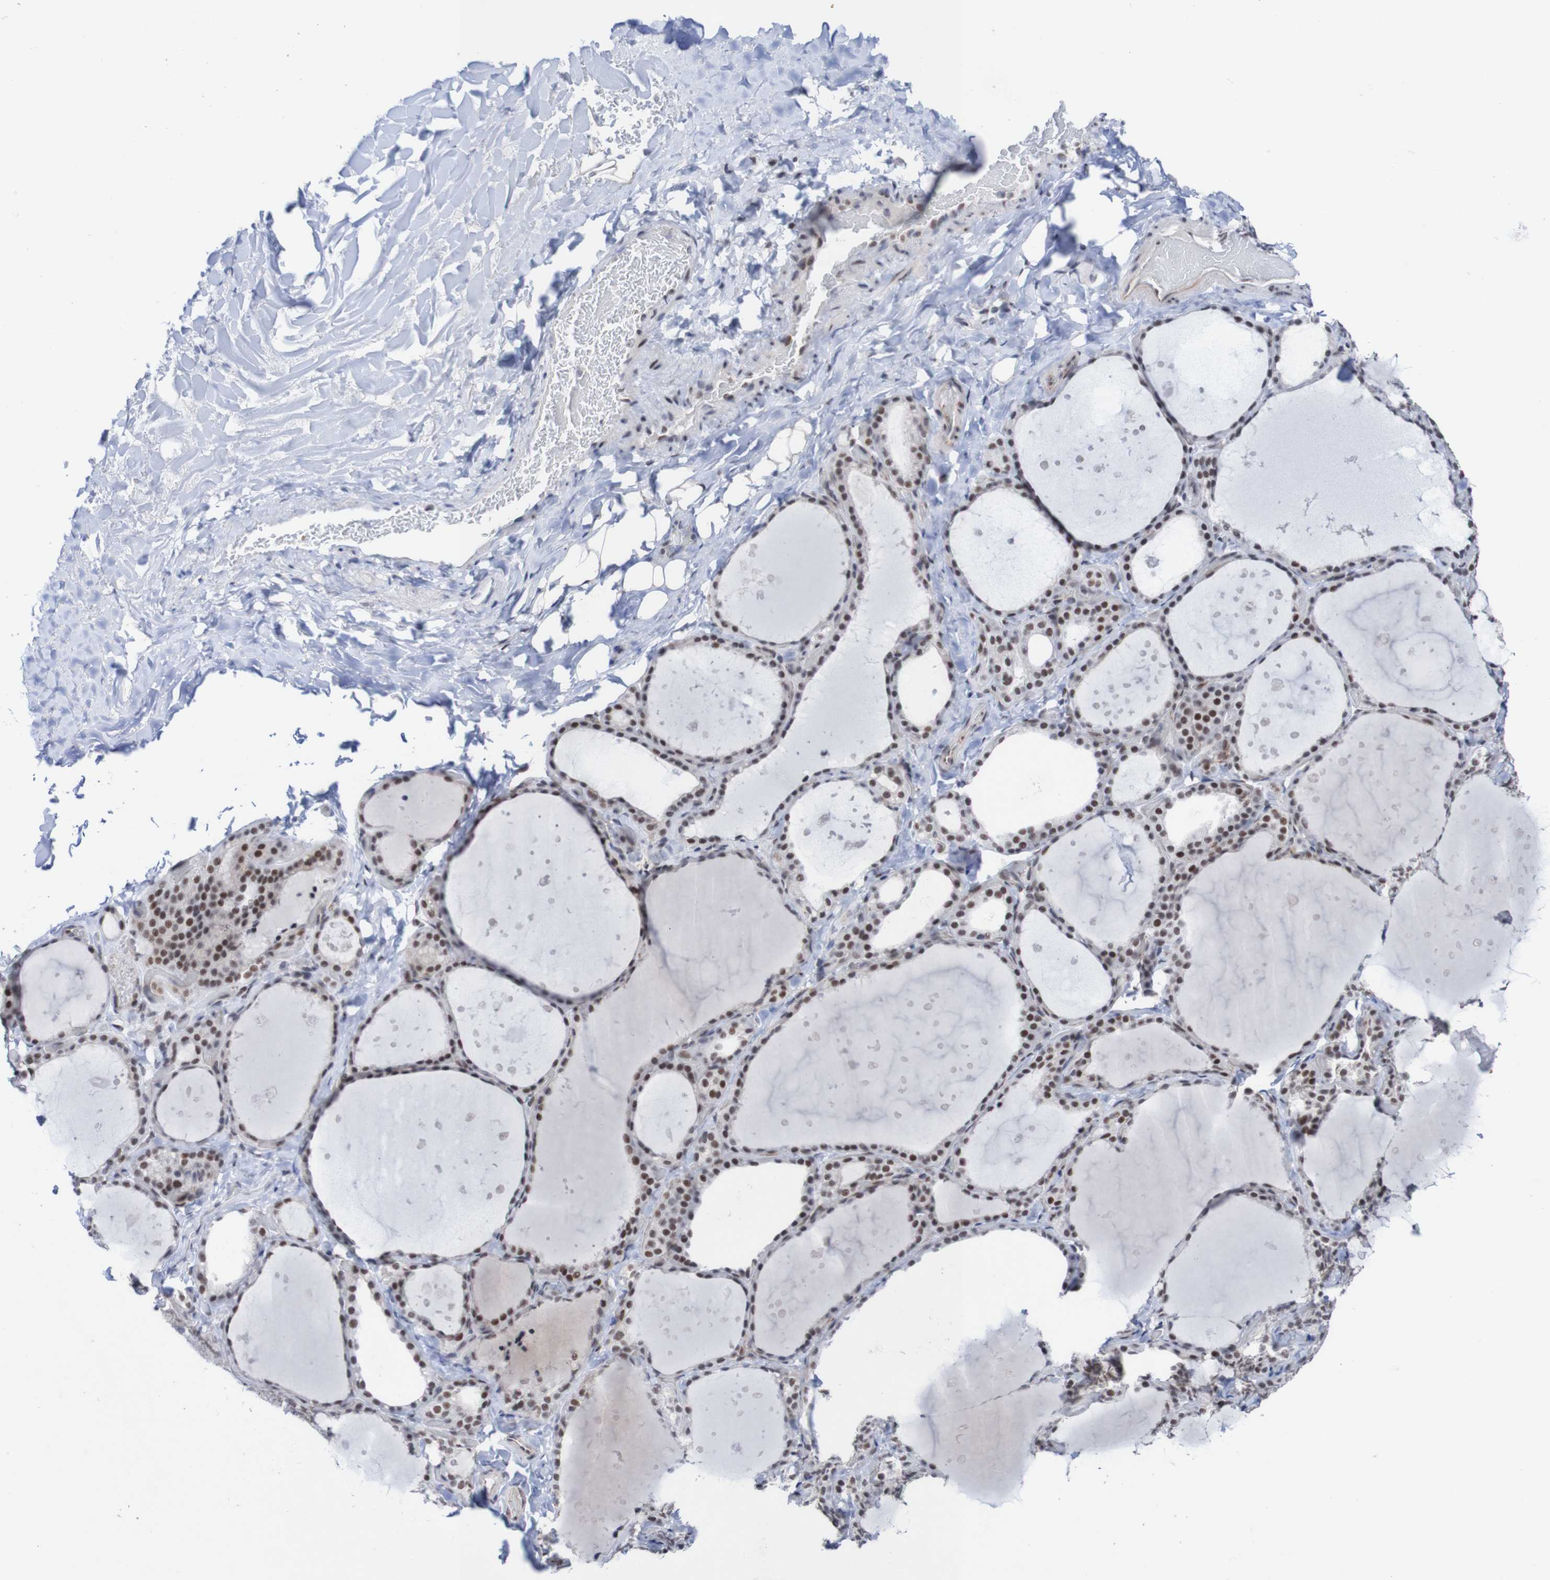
{"staining": {"intensity": "moderate", "quantity": "25%-75%", "location": "nuclear"}, "tissue": "thyroid gland", "cell_type": "Glandular cells", "image_type": "normal", "snomed": [{"axis": "morphology", "description": "Normal tissue, NOS"}, {"axis": "topography", "description": "Thyroid gland"}], "caption": "Immunohistochemistry (IHC) photomicrograph of unremarkable thyroid gland stained for a protein (brown), which shows medium levels of moderate nuclear staining in approximately 25%-75% of glandular cells.", "gene": "CDC5L", "patient": {"sex": "female", "age": 44}}